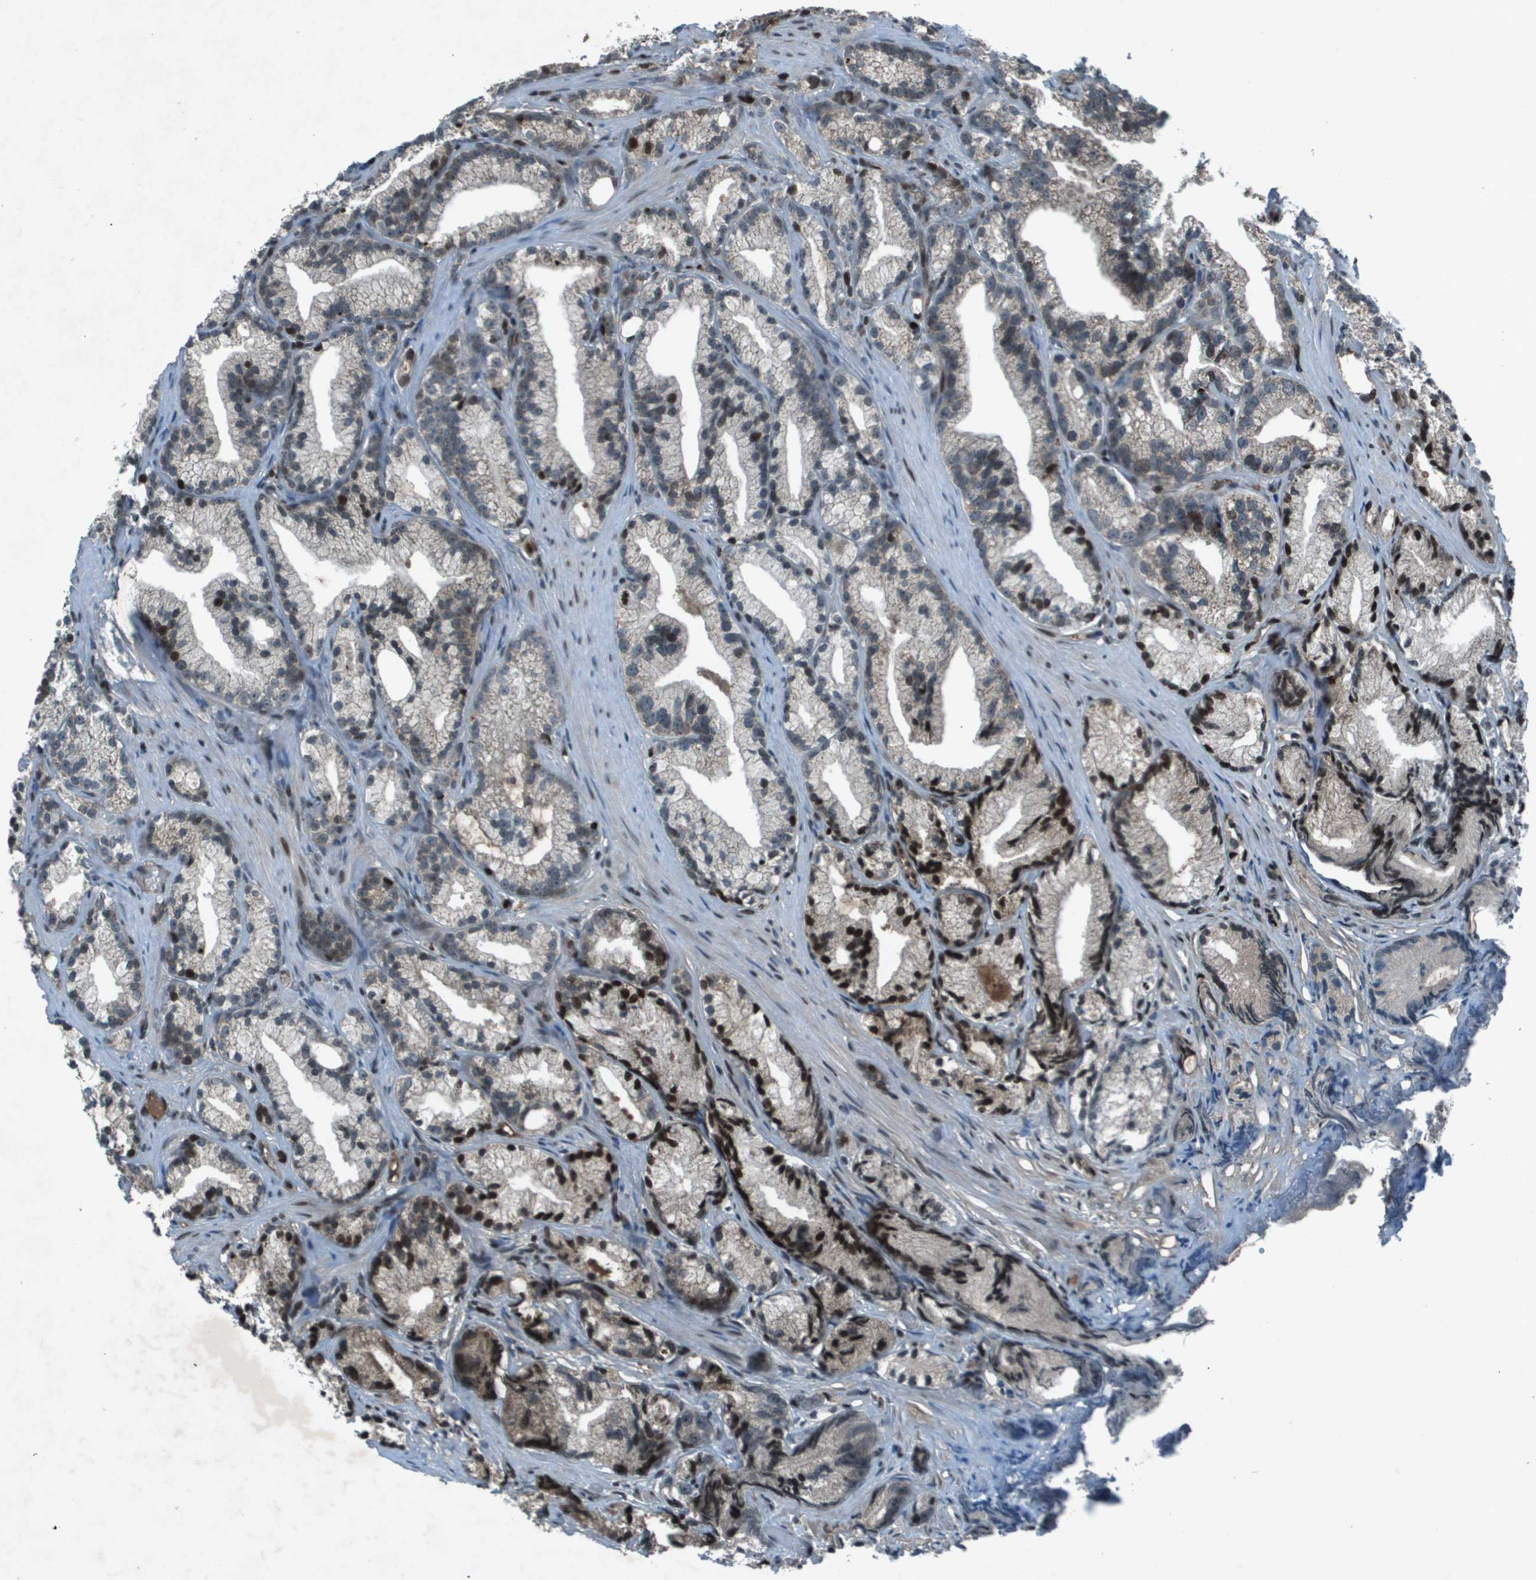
{"staining": {"intensity": "strong", "quantity": "<25%", "location": "nuclear"}, "tissue": "prostate cancer", "cell_type": "Tumor cells", "image_type": "cancer", "snomed": [{"axis": "morphology", "description": "Adenocarcinoma, Low grade"}, {"axis": "topography", "description": "Prostate"}], "caption": "Strong nuclear positivity for a protein is identified in approximately <25% of tumor cells of adenocarcinoma (low-grade) (prostate) using immunohistochemistry.", "gene": "CXCL12", "patient": {"sex": "male", "age": 89}}